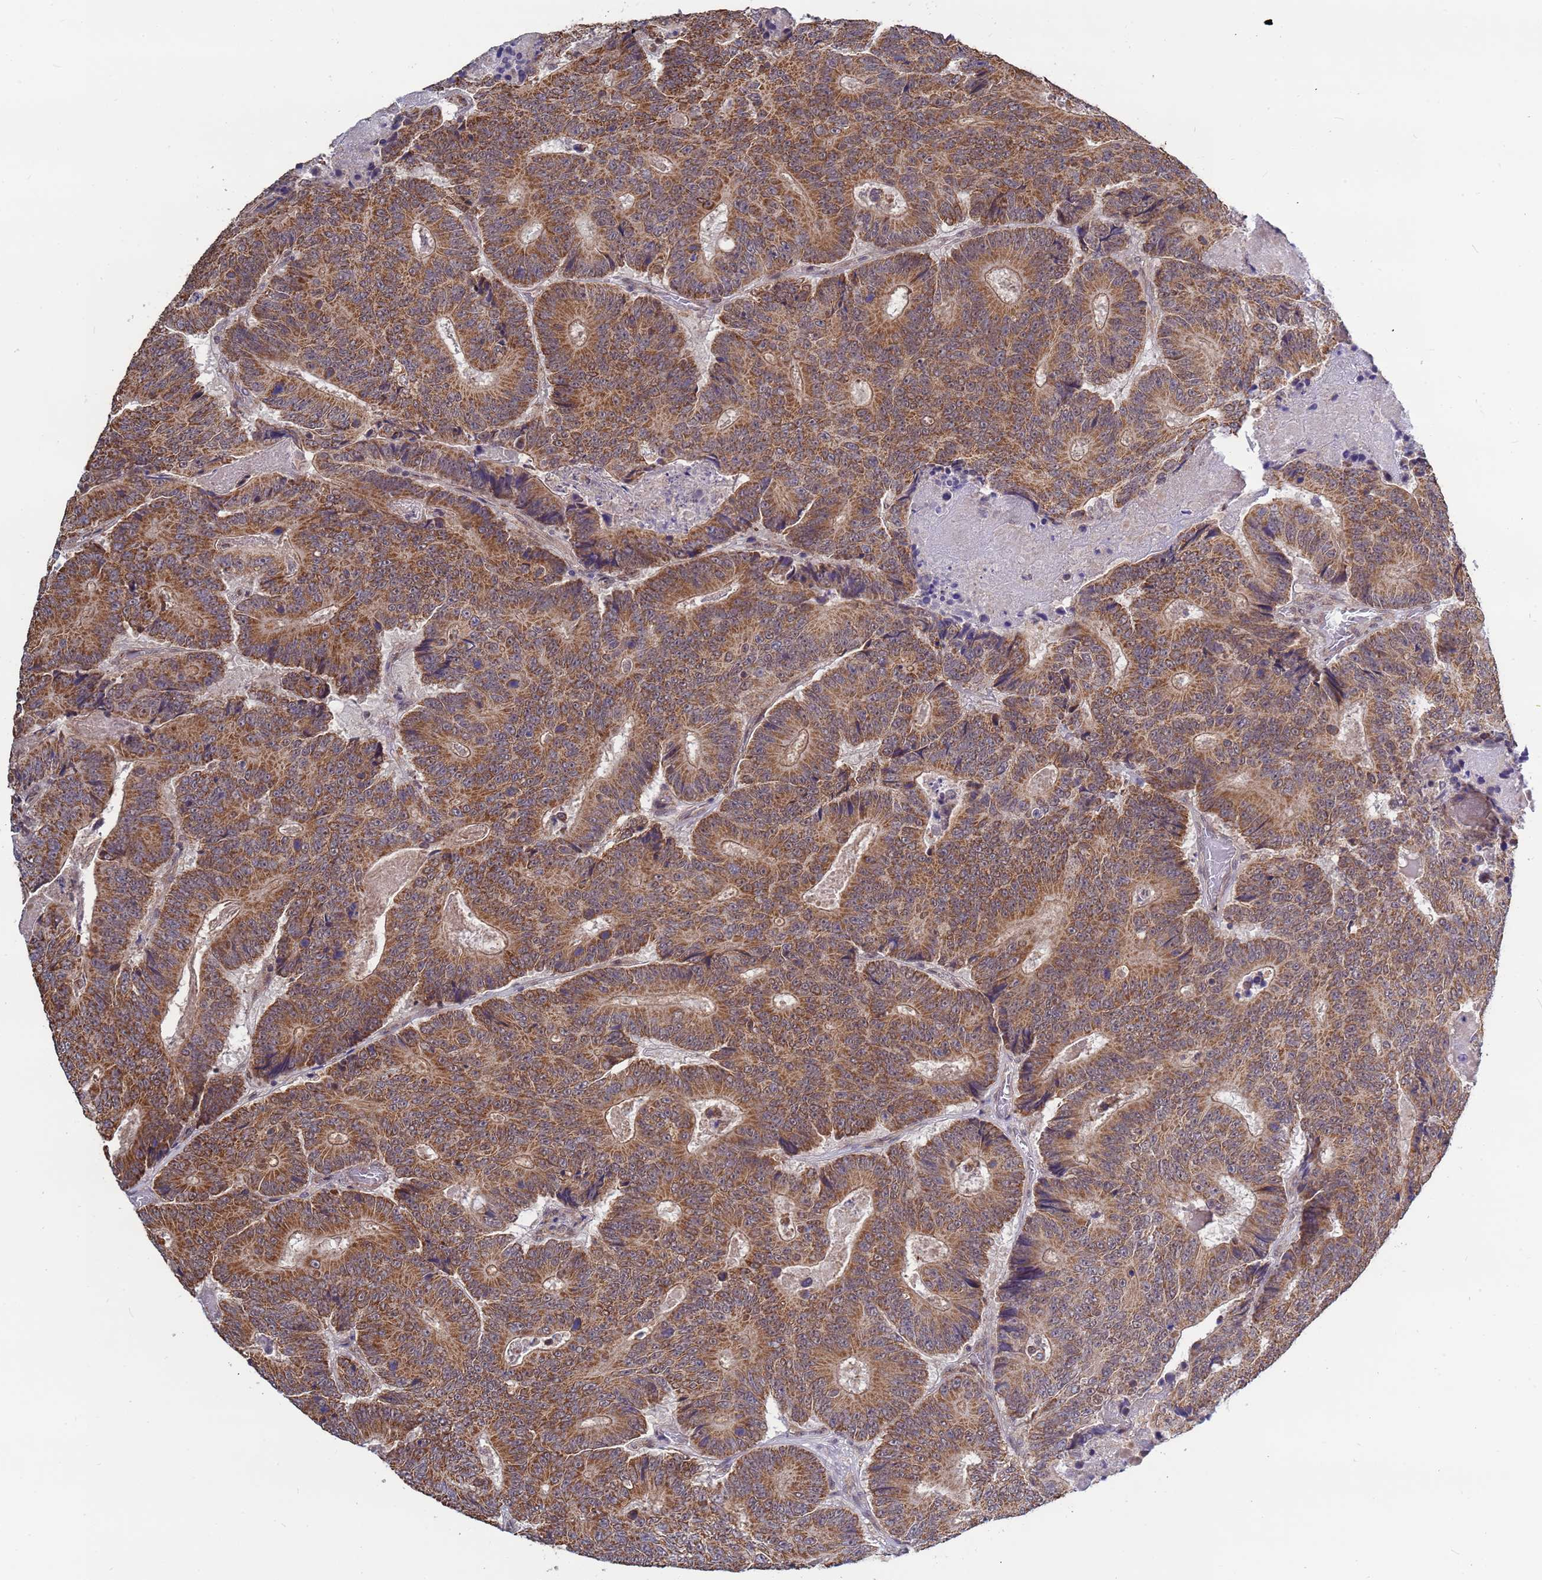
{"staining": {"intensity": "moderate", "quantity": ">75%", "location": "cytoplasmic/membranous"}, "tissue": "colorectal cancer", "cell_type": "Tumor cells", "image_type": "cancer", "snomed": [{"axis": "morphology", "description": "Adenocarcinoma, NOS"}, {"axis": "topography", "description": "Colon"}], "caption": "IHC staining of colorectal adenocarcinoma, which shows medium levels of moderate cytoplasmic/membranous positivity in approximately >75% of tumor cells indicating moderate cytoplasmic/membranous protein staining. The staining was performed using DAB (3,3'-diaminobenzidine) (brown) for protein detection and nuclei were counterstained in hematoxylin (blue).", "gene": "DENND2B", "patient": {"sex": "male", "age": 83}}